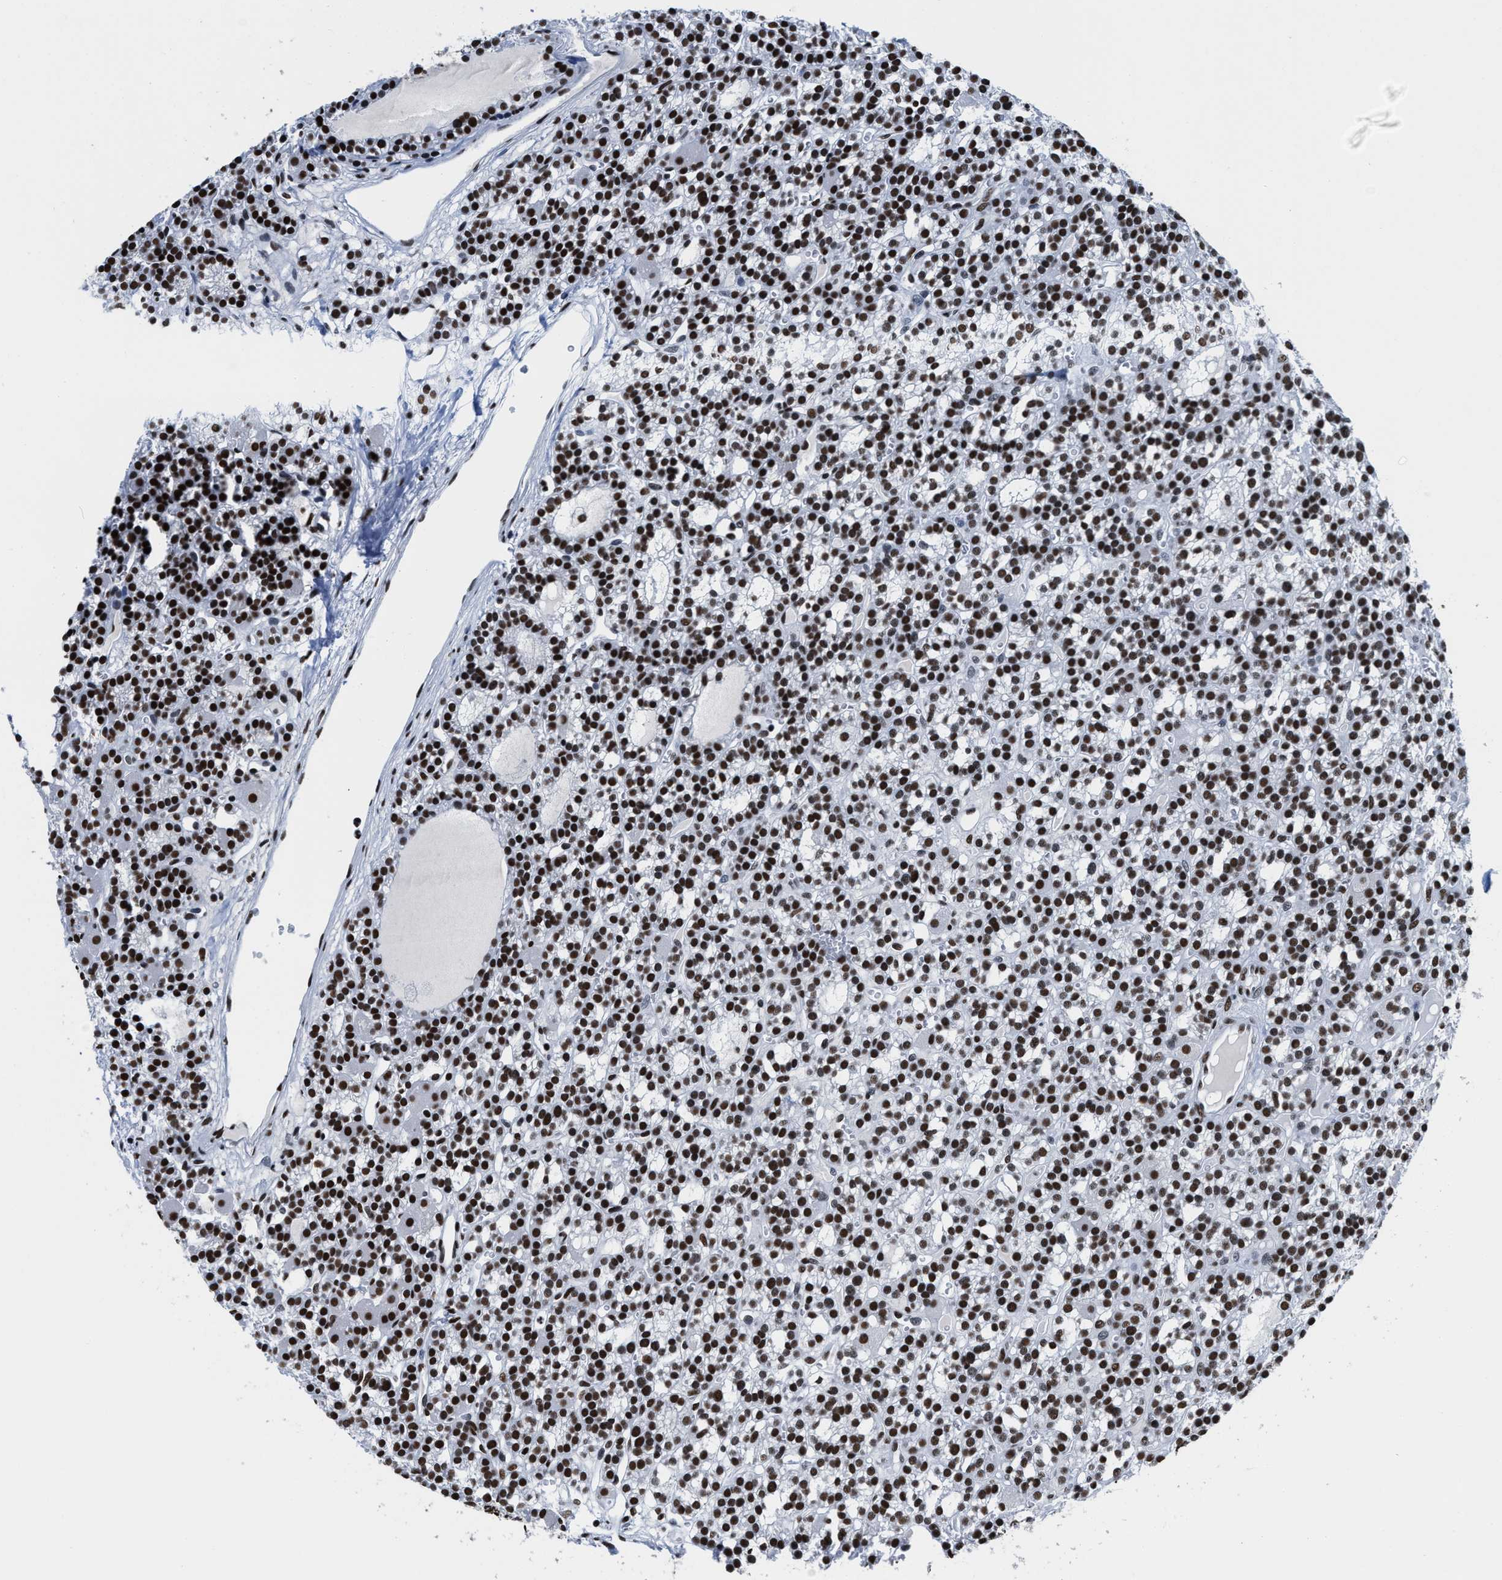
{"staining": {"intensity": "strong", "quantity": ">75%", "location": "nuclear"}, "tissue": "parathyroid gland", "cell_type": "Glandular cells", "image_type": "normal", "snomed": [{"axis": "morphology", "description": "Normal tissue, NOS"}, {"axis": "morphology", "description": "Adenoma, NOS"}, {"axis": "topography", "description": "Parathyroid gland"}], "caption": "High-power microscopy captured an IHC histopathology image of unremarkable parathyroid gland, revealing strong nuclear staining in approximately >75% of glandular cells. (IHC, brightfield microscopy, high magnification).", "gene": "SMARCC2", "patient": {"sex": "female", "age": 58}}